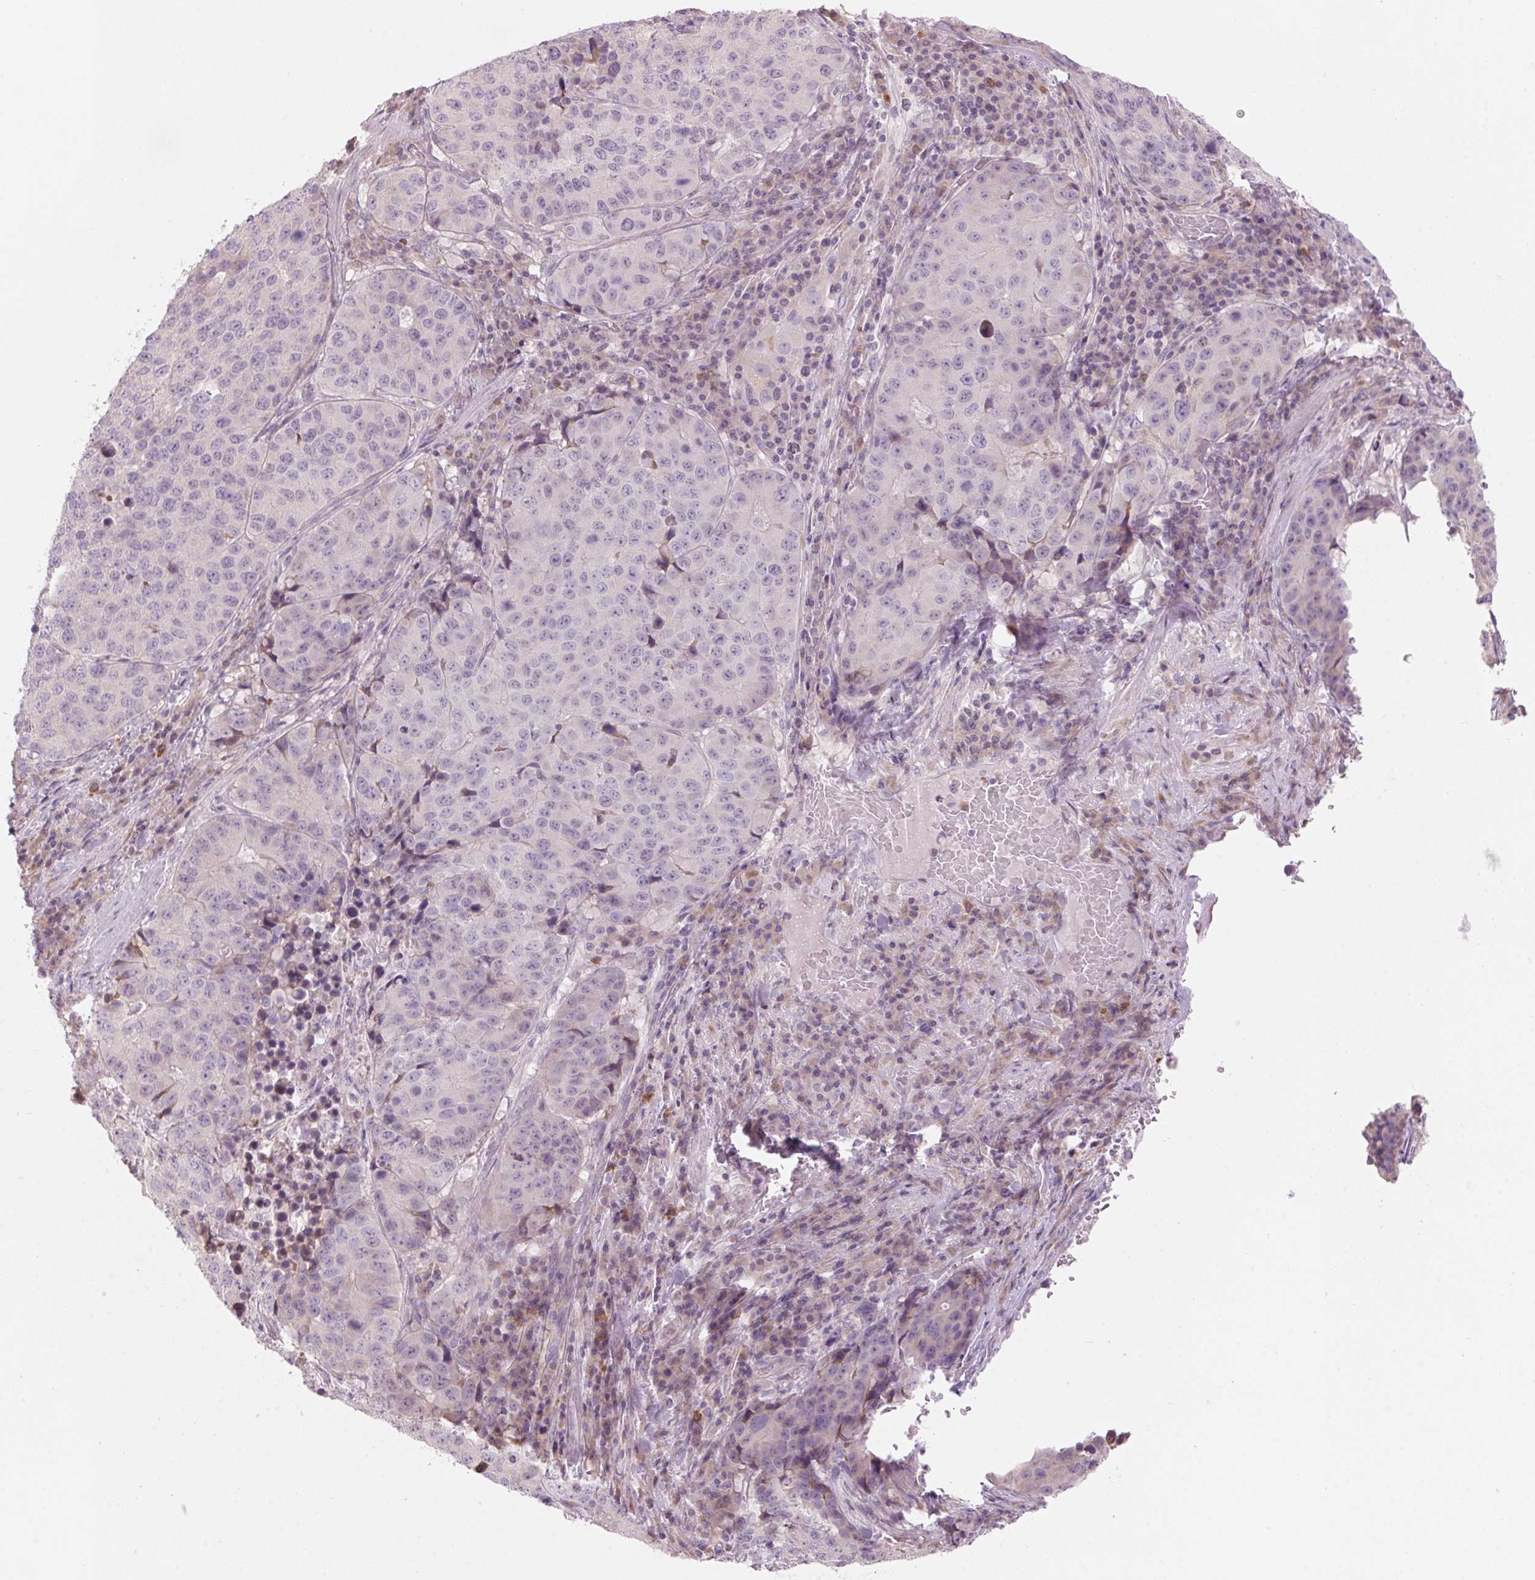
{"staining": {"intensity": "negative", "quantity": "none", "location": "none"}, "tissue": "stomach cancer", "cell_type": "Tumor cells", "image_type": "cancer", "snomed": [{"axis": "morphology", "description": "Adenocarcinoma, NOS"}, {"axis": "topography", "description": "Stomach"}], "caption": "An image of stomach adenocarcinoma stained for a protein demonstrates no brown staining in tumor cells. (Stains: DAB immunohistochemistry (IHC) with hematoxylin counter stain, Microscopy: brightfield microscopy at high magnification).", "gene": "GNMT", "patient": {"sex": "male", "age": 71}}